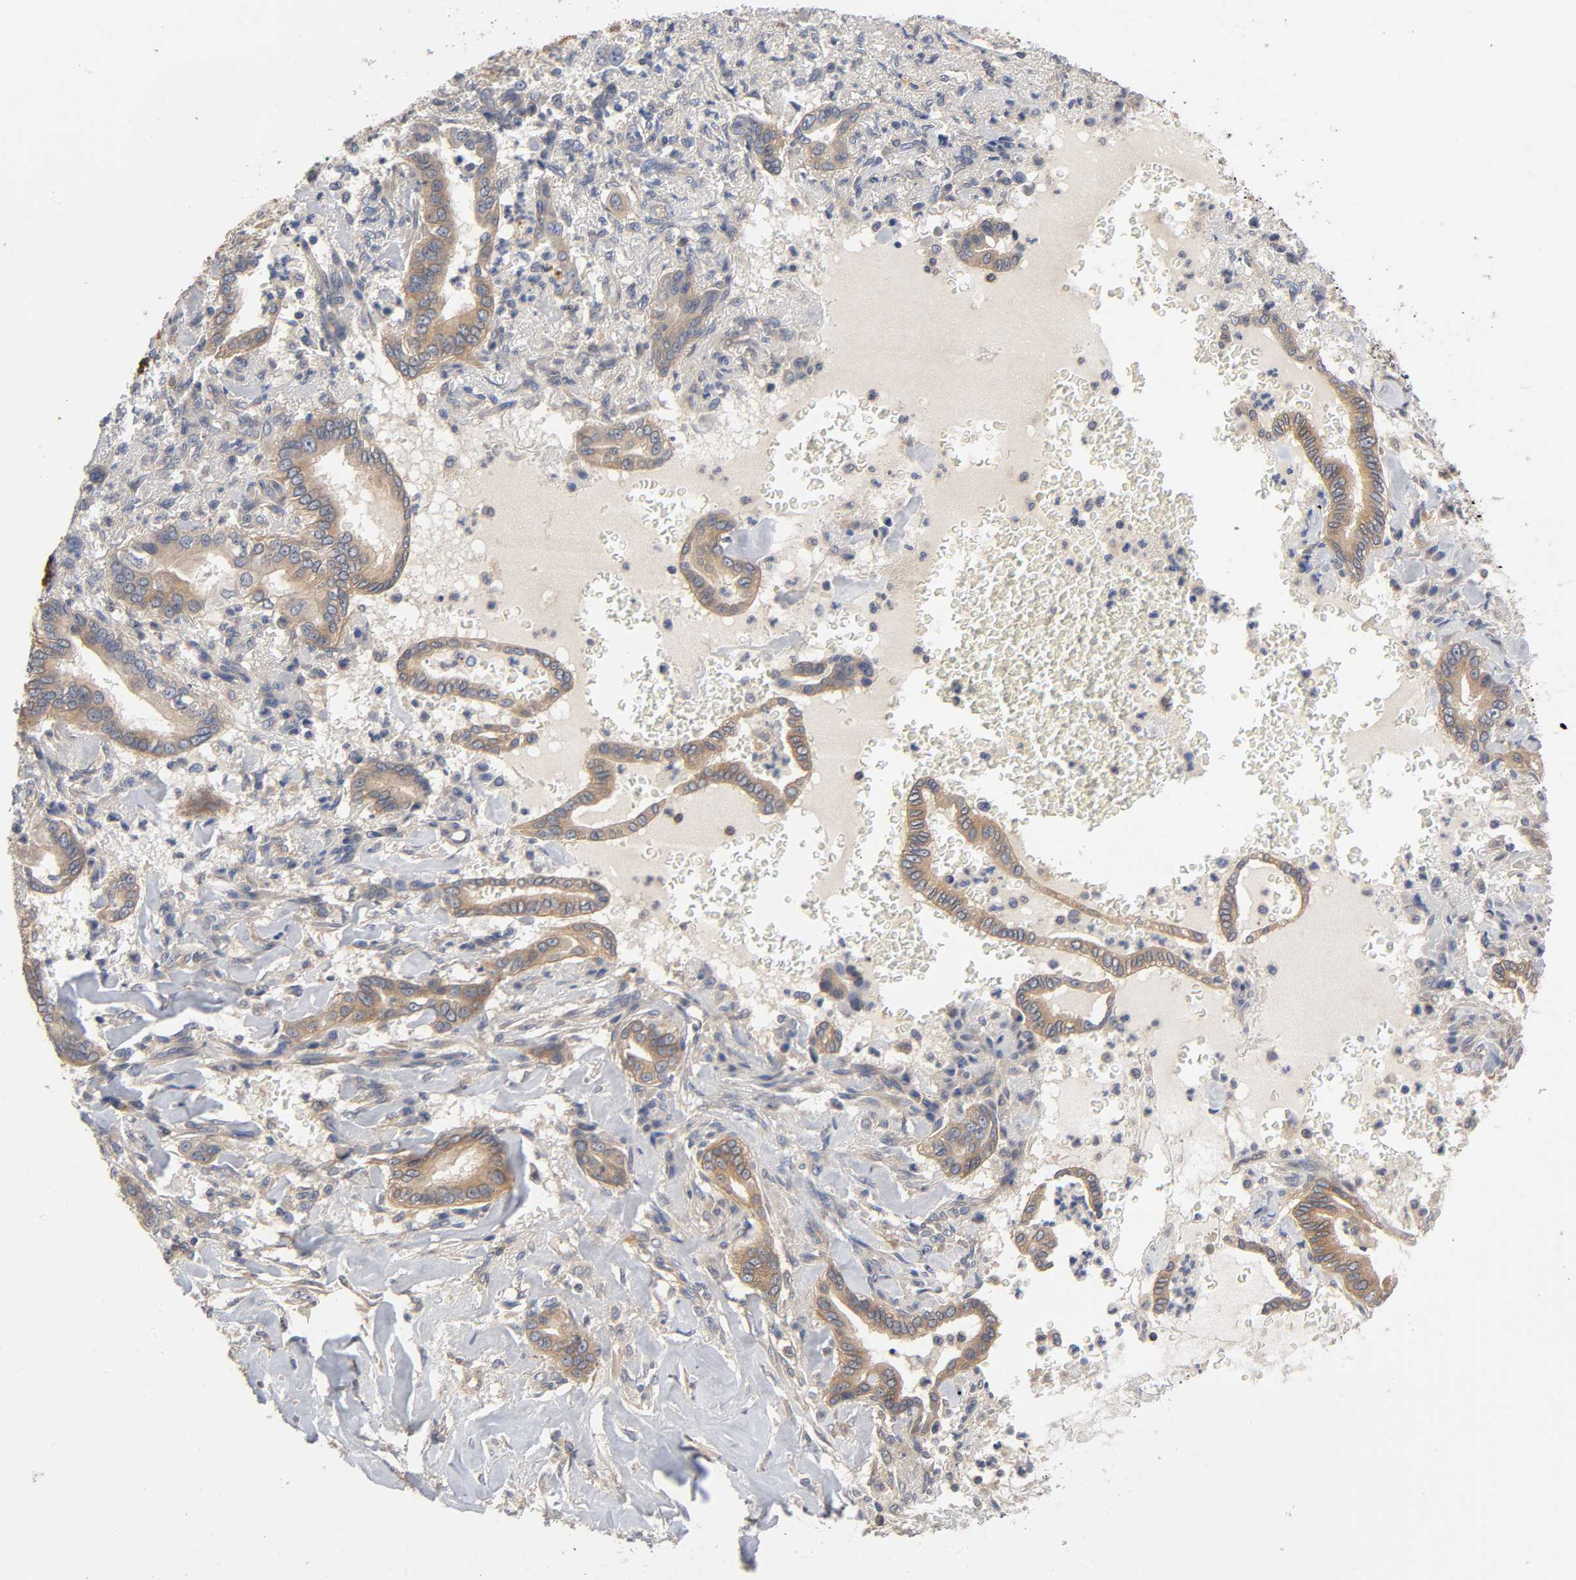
{"staining": {"intensity": "moderate", "quantity": ">75%", "location": "cytoplasmic/membranous"}, "tissue": "liver cancer", "cell_type": "Tumor cells", "image_type": "cancer", "snomed": [{"axis": "morphology", "description": "Cholangiocarcinoma"}, {"axis": "topography", "description": "Liver"}], "caption": "The image demonstrates immunohistochemical staining of liver cholangiocarcinoma. There is moderate cytoplasmic/membranous positivity is appreciated in approximately >75% of tumor cells. (Brightfield microscopy of DAB IHC at high magnification).", "gene": "PRKAB1", "patient": {"sex": "female", "age": 67}}